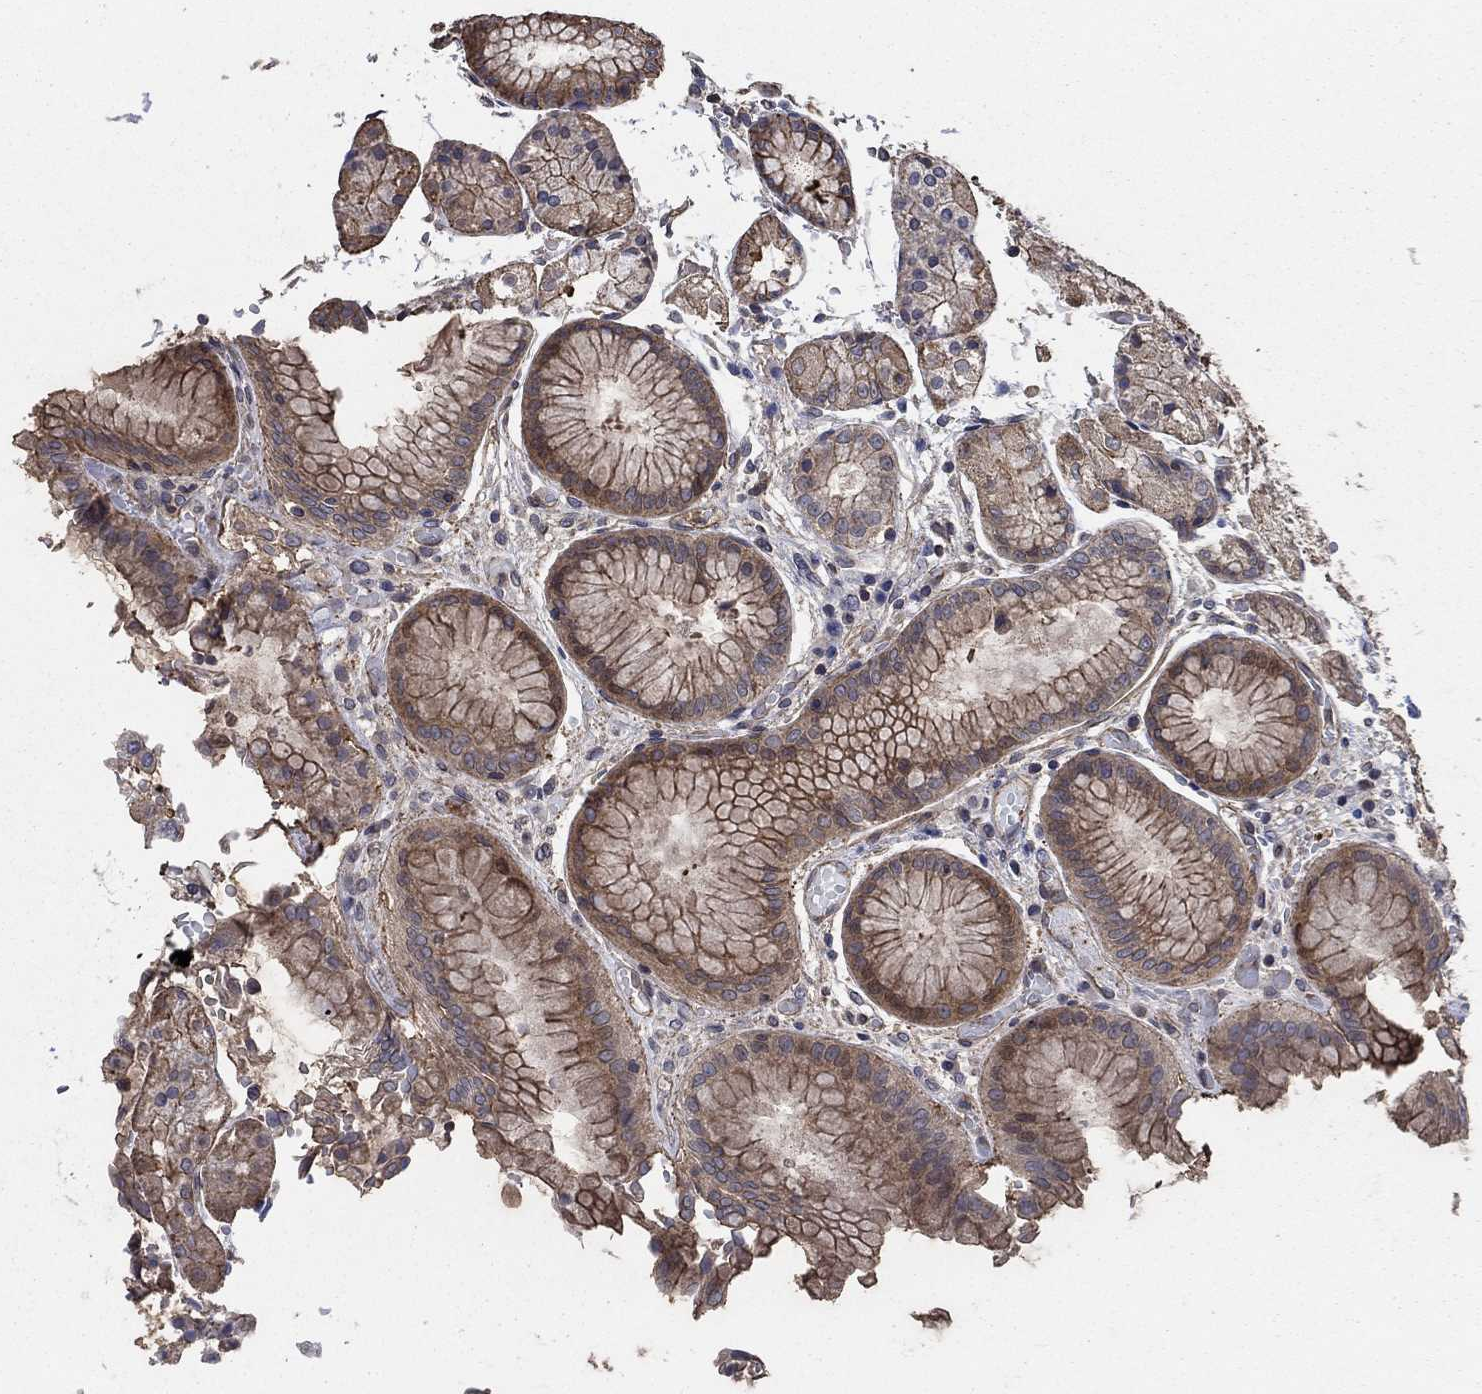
{"staining": {"intensity": "moderate", "quantity": "25%-75%", "location": "cytoplasmic/membranous"}, "tissue": "stomach", "cell_type": "Glandular cells", "image_type": "normal", "snomed": [{"axis": "morphology", "description": "Normal tissue, NOS"}, {"axis": "topography", "description": "Stomach, upper"}], "caption": "A brown stain shows moderate cytoplasmic/membranous expression of a protein in glandular cells of benign stomach. (DAB IHC with brightfield microscopy, high magnification).", "gene": "PDE3A", "patient": {"sex": "male", "age": 72}}